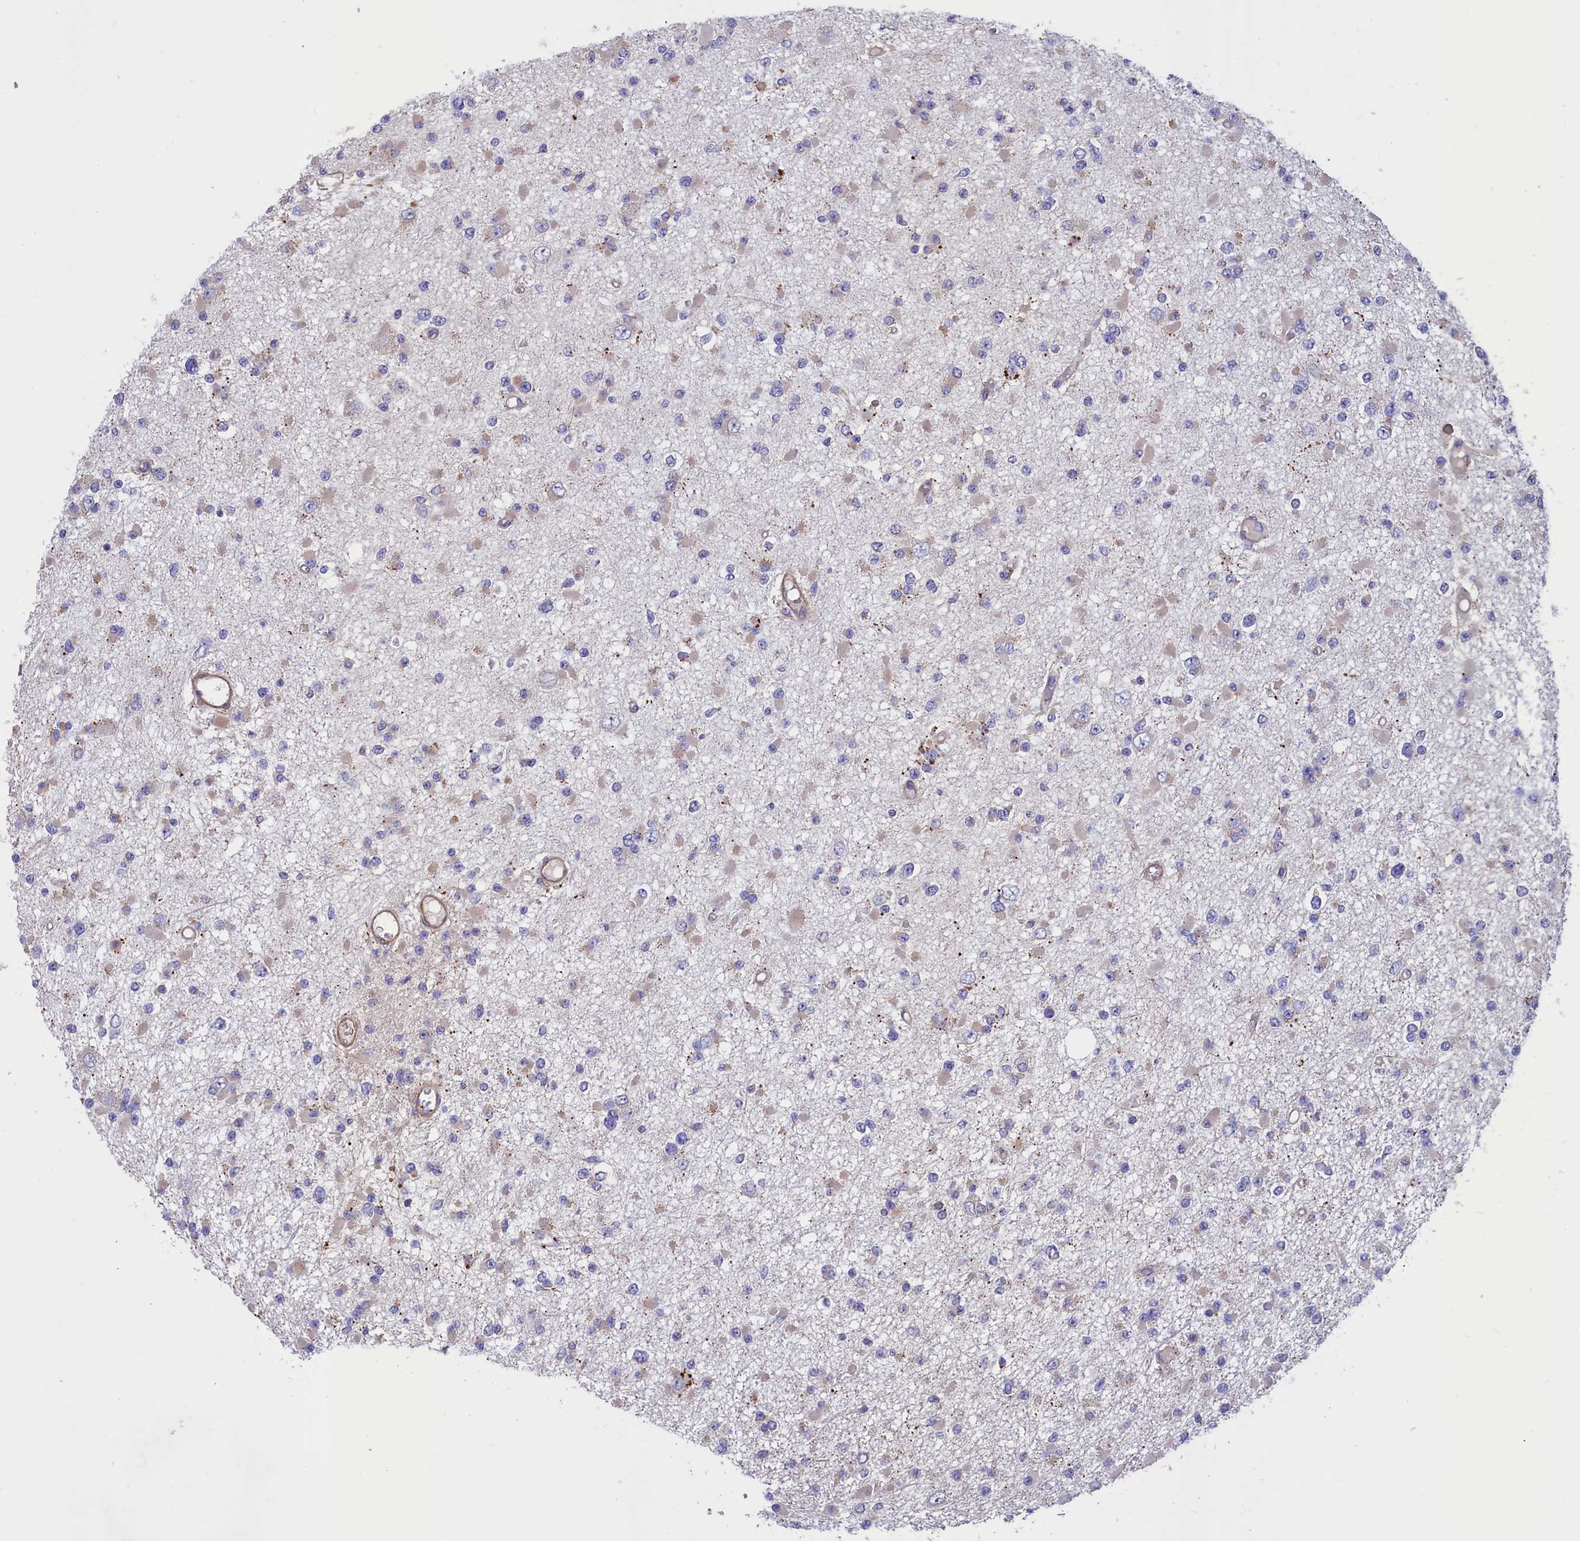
{"staining": {"intensity": "negative", "quantity": "none", "location": "none"}, "tissue": "glioma", "cell_type": "Tumor cells", "image_type": "cancer", "snomed": [{"axis": "morphology", "description": "Glioma, malignant, Low grade"}, {"axis": "topography", "description": "Brain"}], "caption": "This histopathology image is of glioma stained with immunohistochemistry (IHC) to label a protein in brown with the nuclei are counter-stained blue. There is no staining in tumor cells. (Immunohistochemistry (ihc), brightfield microscopy, high magnification).", "gene": "AMDHD2", "patient": {"sex": "female", "age": 22}}